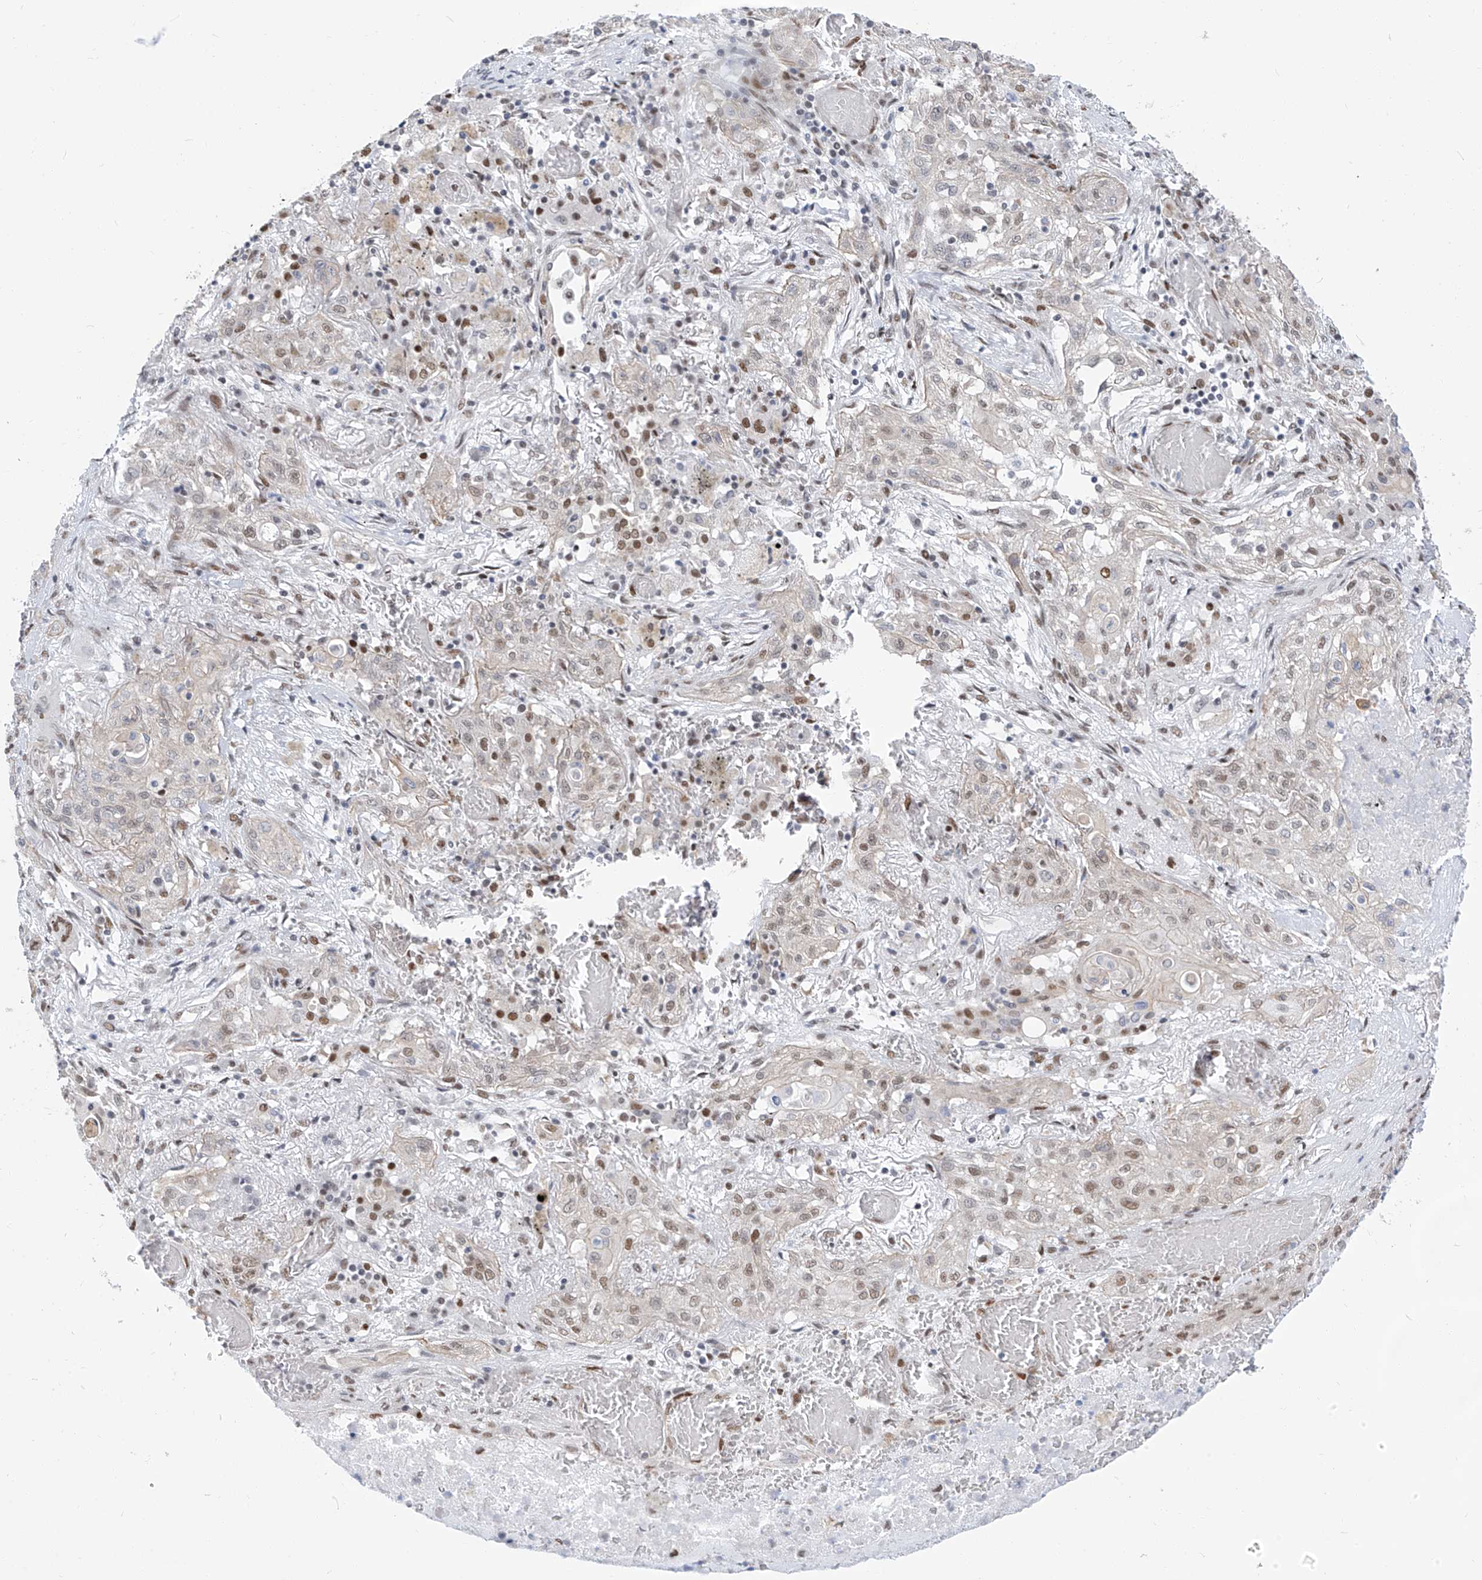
{"staining": {"intensity": "weak", "quantity": "25%-75%", "location": "nuclear"}, "tissue": "lung cancer", "cell_type": "Tumor cells", "image_type": "cancer", "snomed": [{"axis": "morphology", "description": "Squamous cell carcinoma, NOS"}, {"axis": "topography", "description": "Lung"}], "caption": "Immunohistochemistry (IHC) image of neoplastic tissue: lung cancer (squamous cell carcinoma) stained using IHC reveals low levels of weak protein expression localized specifically in the nuclear of tumor cells, appearing as a nuclear brown color.", "gene": "KHSRP", "patient": {"sex": "female", "age": 47}}